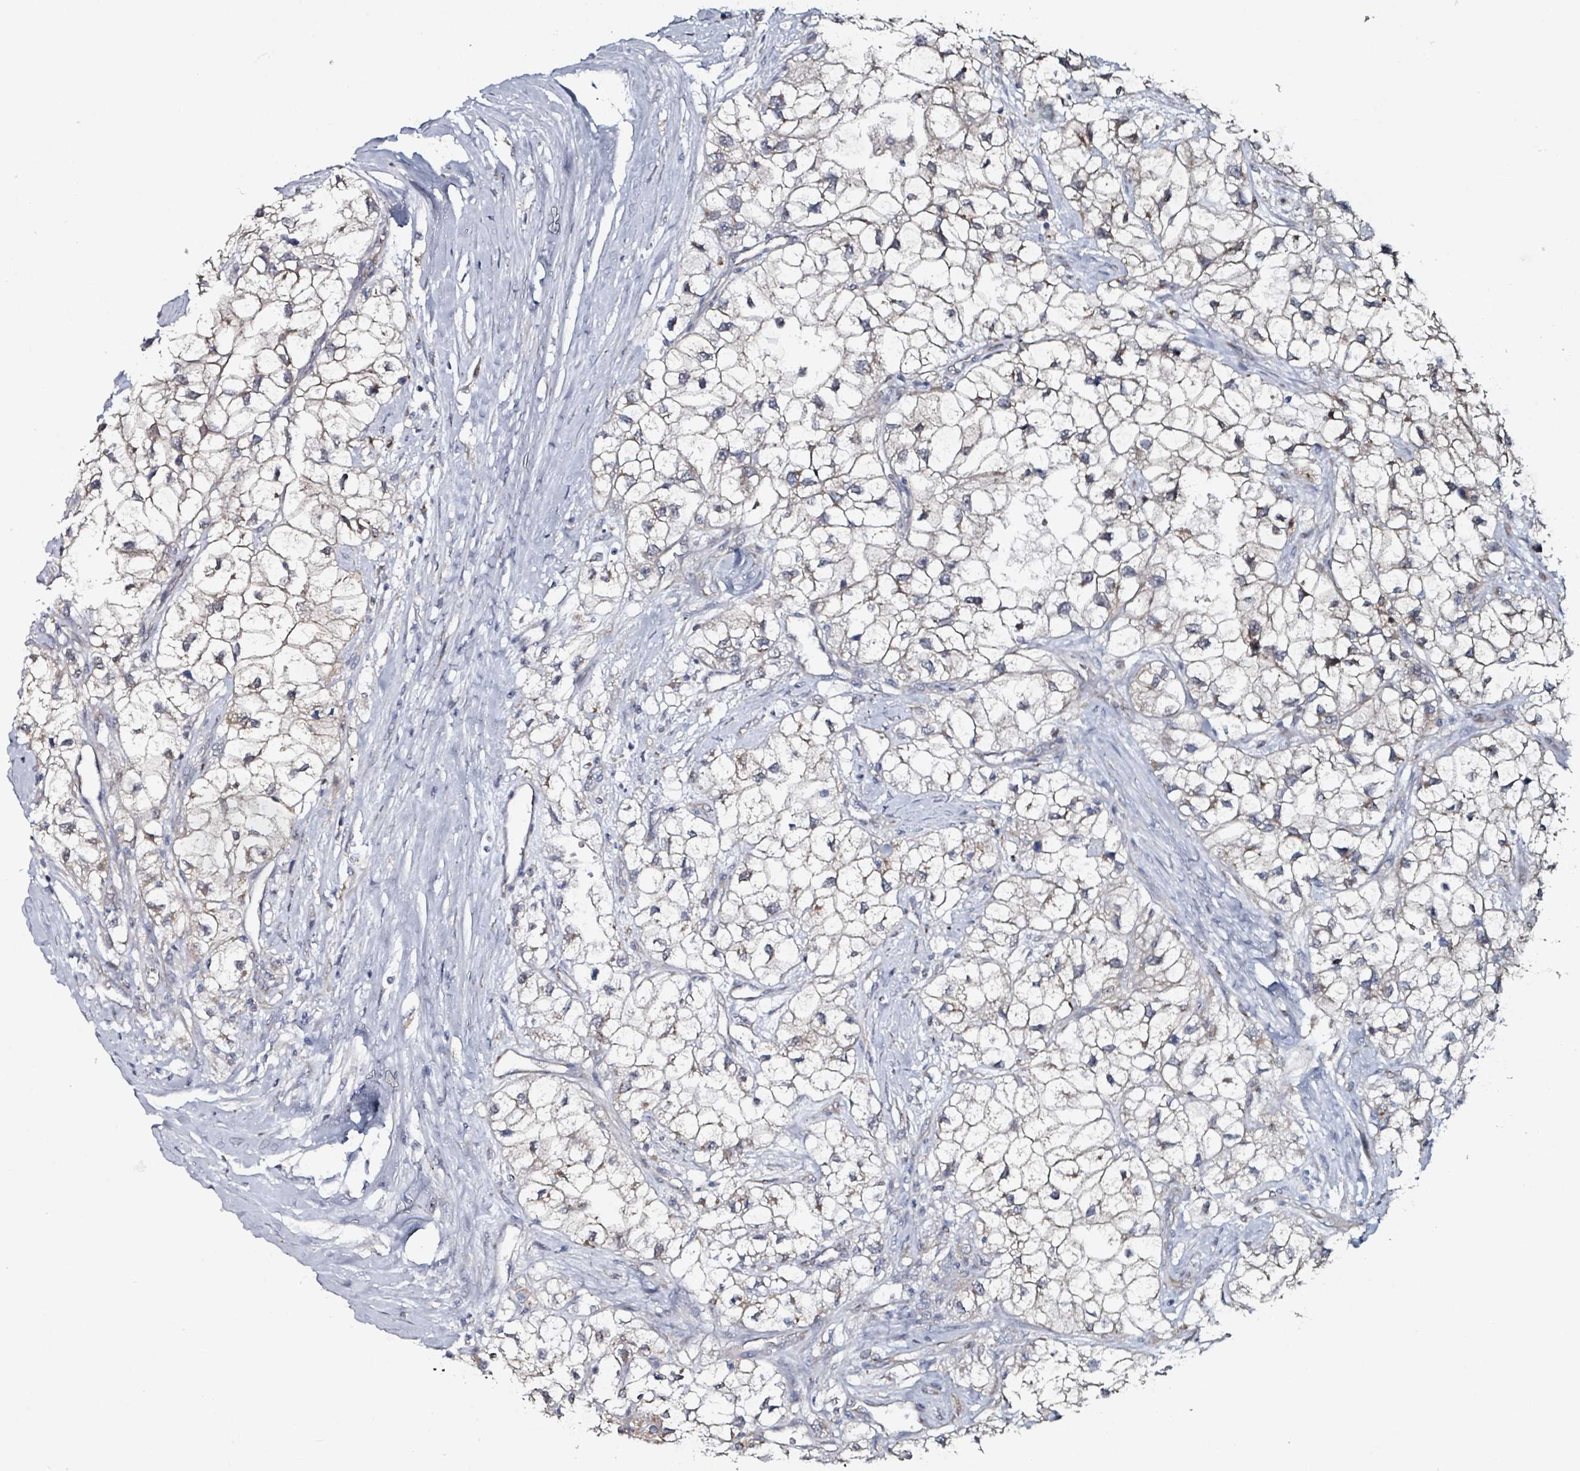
{"staining": {"intensity": "negative", "quantity": "none", "location": "none"}, "tissue": "renal cancer", "cell_type": "Tumor cells", "image_type": "cancer", "snomed": [{"axis": "morphology", "description": "Adenocarcinoma, NOS"}, {"axis": "topography", "description": "Kidney"}], "caption": "The immunohistochemistry micrograph has no significant positivity in tumor cells of renal cancer (adenocarcinoma) tissue.", "gene": "B3GAT3", "patient": {"sex": "male", "age": 59}}